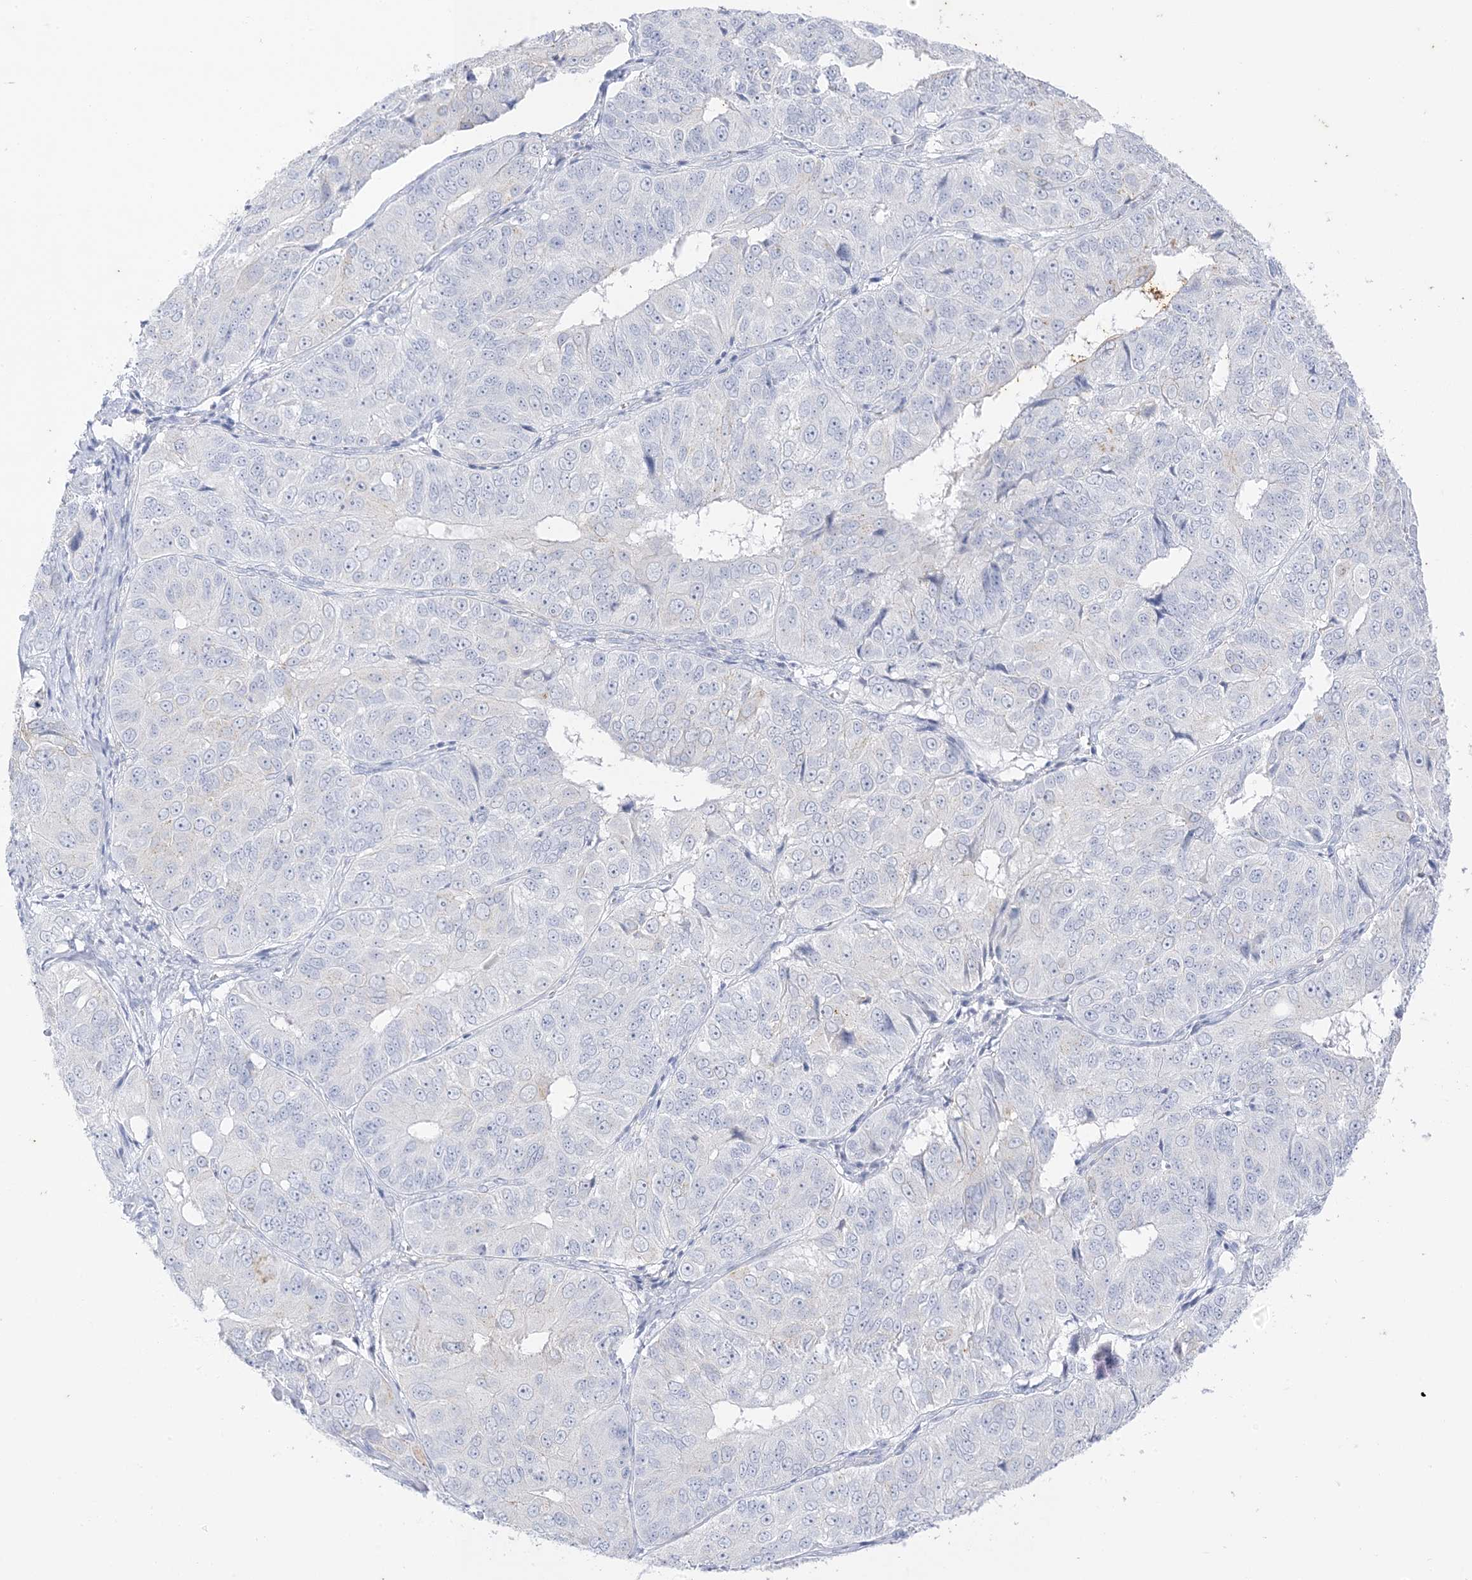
{"staining": {"intensity": "negative", "quantity": "none", "location": "none"}, "tissue": "ovarian cancer", "cell_type": "Tumor cells", "image_type": "cancer", "snomed": [{"axis": "morphology", "description": "Carcinoma, endometroid"}, {"axis": "topography", "description": "Ovary"}], "caption": "The image displays no staining of tumor cells in ovarian cancer.", "gene": "RAC1", "patient": {"sex": "female", "age": 51}}